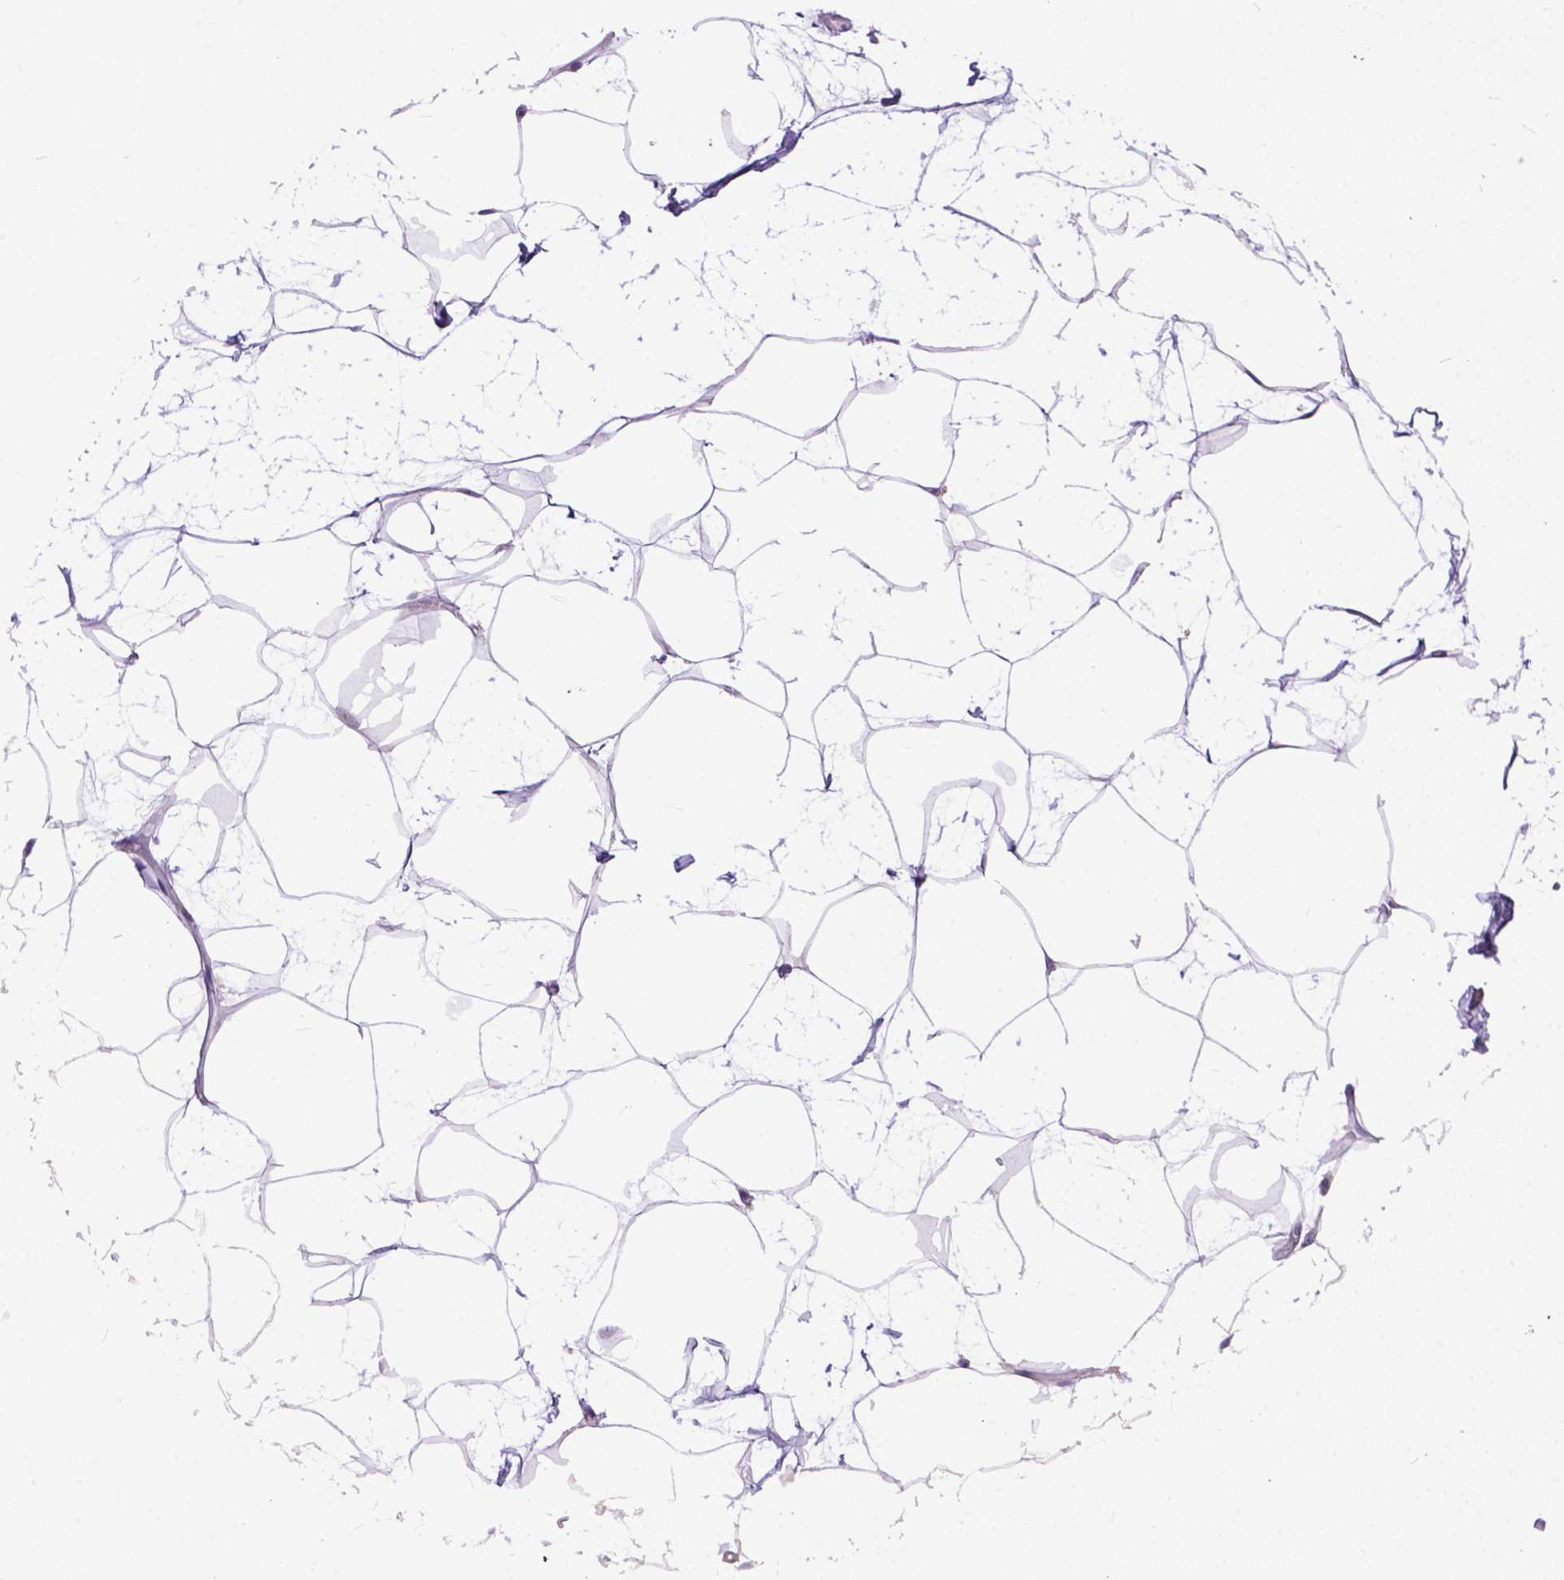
{"staining": {"intensity": "negative", "quantity": "none", "location": "none"}, "tissue": "breast", "cell_type": "Adipocytes", "image_type": "normal", "snomed": [{"axis": "morphology", "description": "Normal tissue, NOS"}, {"axis": "topography", "description": "Breast"}], "caption": "Immunohistochemical staining of normal breast exhibits no significant staining in adipocytes. (Brightfield microscopy of DAB (3,3'-diaminobenzidine) immunohistochemistry at high magnification).", "gene": "CPNE1", "patient": {"sex": "female", "age": 45}}